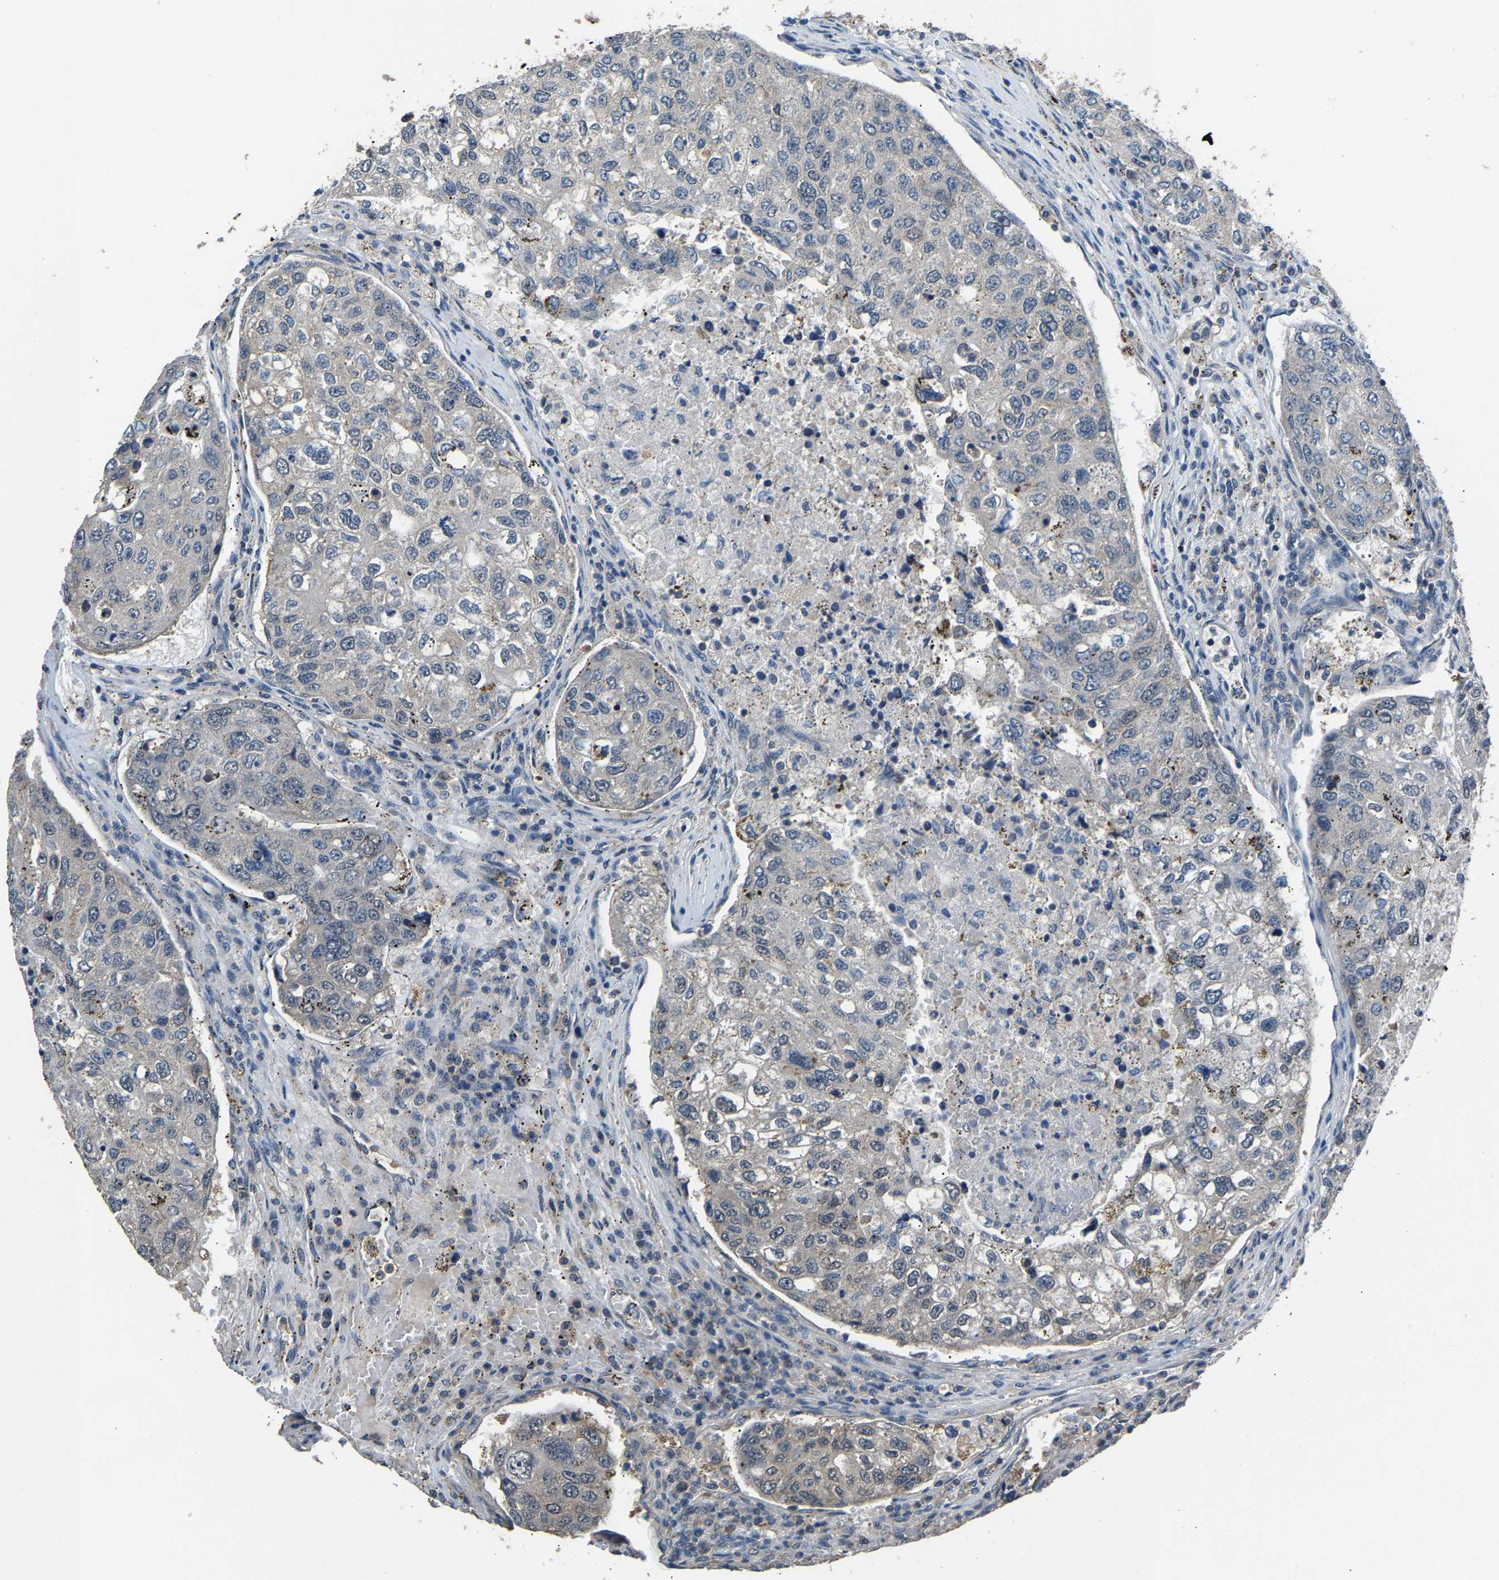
{"staining": {"intensity": "weak", "quantity": "<25%", "location": "cytoplasmic/membranous"}, "tissue": "urothelial cancer", "cell_type": "Tumor cells", "image_type": "cancer", "snomed": [{"axis": "morphology", "description": "Urothelial carcinoma, High grade"}, {"axis": "topography", "description": "Lymph node"}, {"axis": "topography", "description": "Urinary bladder"}], "caption": "Image shows no protein staining in tumor cells of urothelial cancer tissue.", "gene": "ABCC9", "patient": {"sex": "male", "age": 51}}